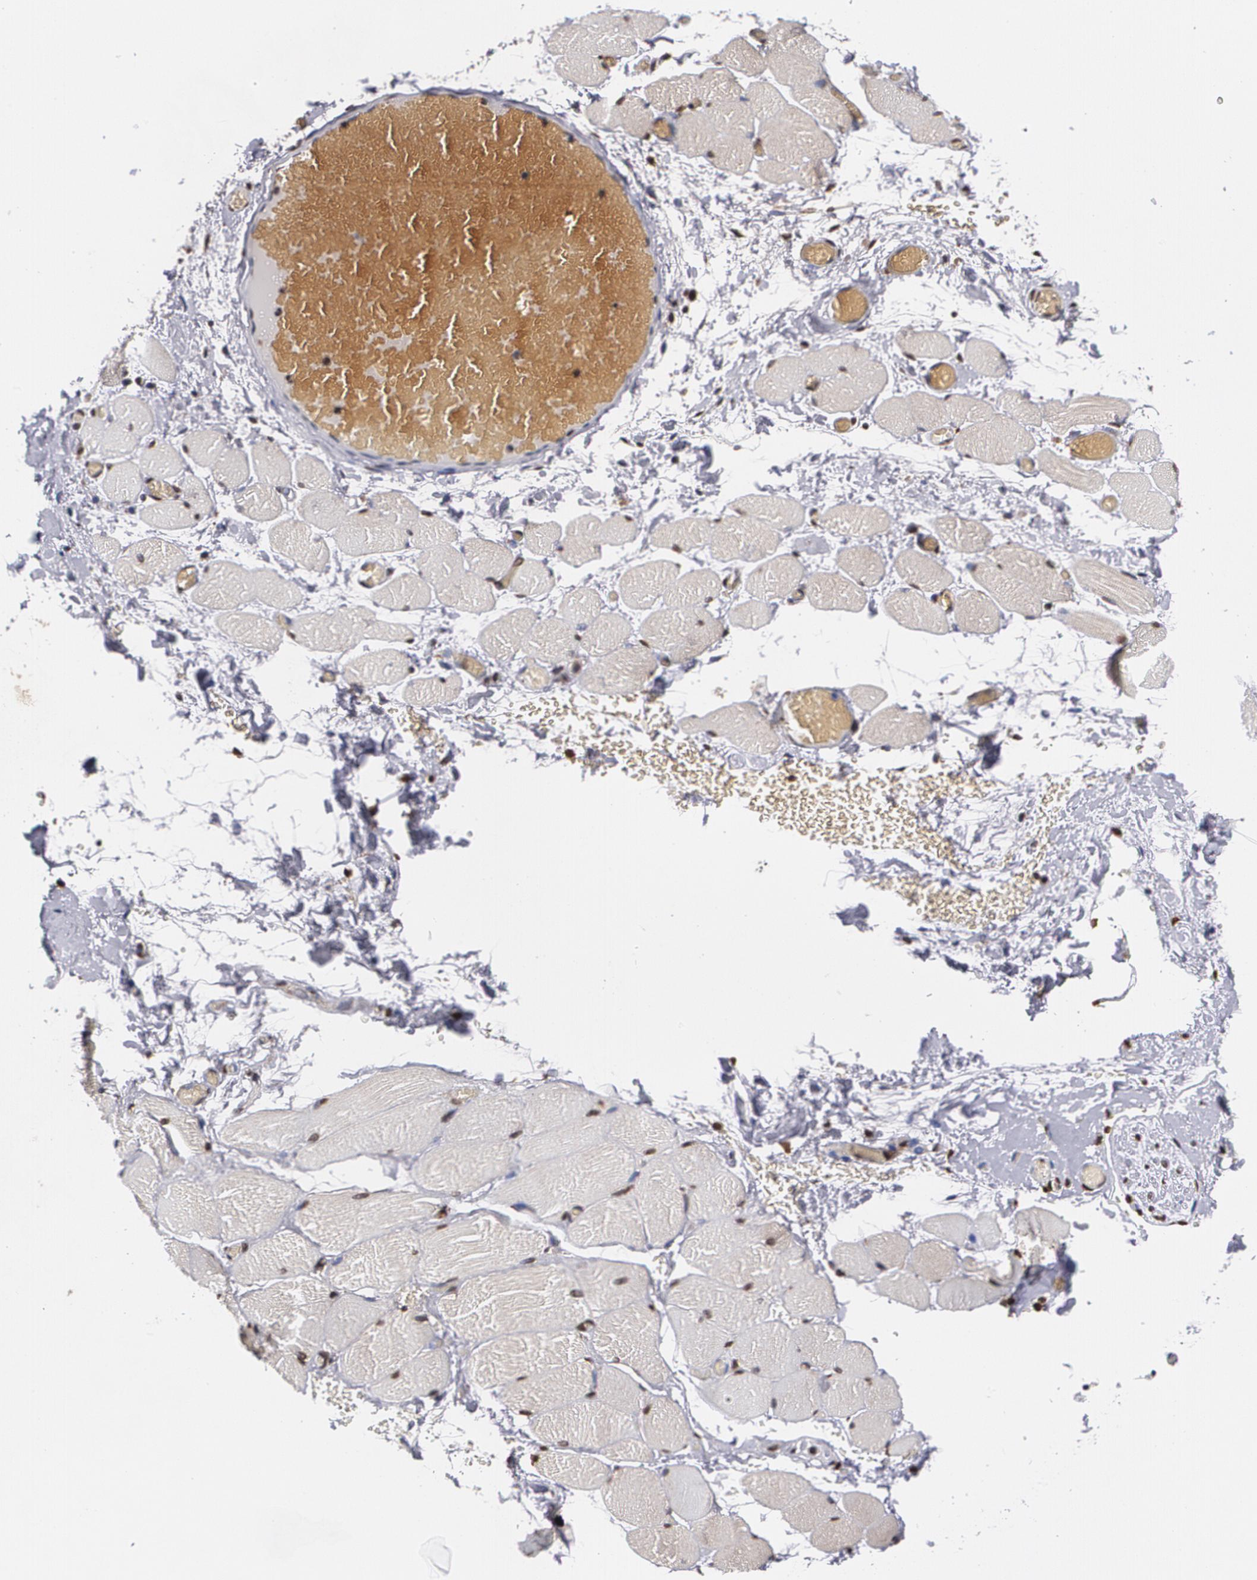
{"staining": {"intensity": "negative", "quantity": "none", "location": "none"}, "tissue": "skeletal muscle", "cell_type": "Myocytes", "image_type": "normal", "snomed": [{"axis": "morphology", "description": "Normal tissue, NOS"}, {"axis": "topography", "description": "Skeletal muscle"}, {"axis": "topography", "description": "Soft tissue"}], "caption": "This is a micrograph of IHC staining of unremarkable skeletal muscle, which shows no positivity in myocytes. Nuclei are stained in blue.", "gene": "MVP", "patient": {"sex": "female", "age": 58}}